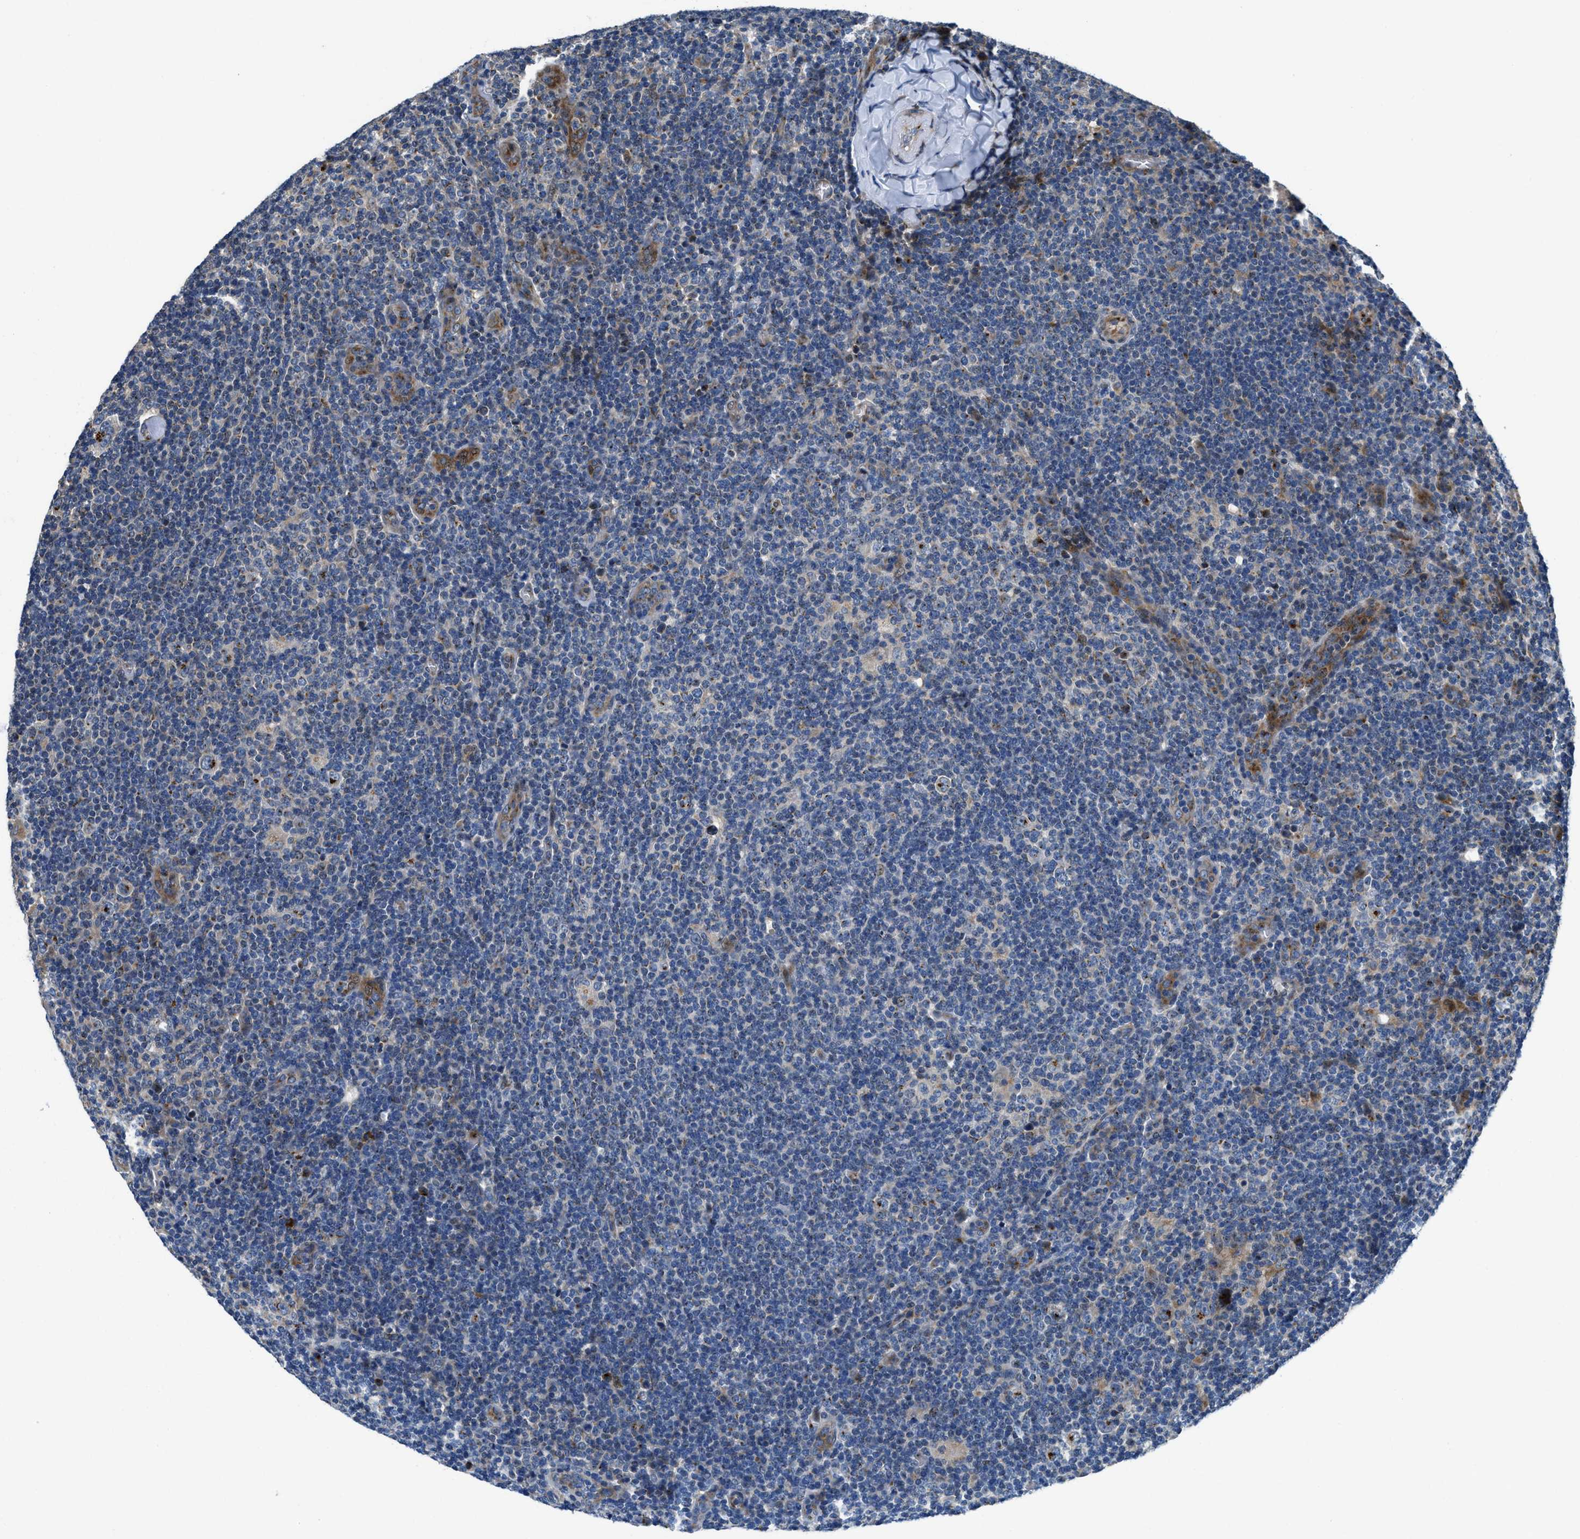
{"staining": {"intensity": "moderate", "quantity": "<25%", "location": "cytoplasmic/membranous"}, "tissue": "lymphoma", "cell_type": "Tumor cells", "image_type": "cancer", "snomed": [{"axis": "morphology", "description": "Hodgkin's disease, NOS"}, {"axis": "topography", "description": "Lymph node"}], "caption": "A histopathology image showing moderate cytoplasmic/membranous staining in approximately <25% of tumor cells in lymphoma, as visualized by brown immunohistochemical staining.", "gene": "FUT8", "patient": {"sex": "female", "age": 57}}